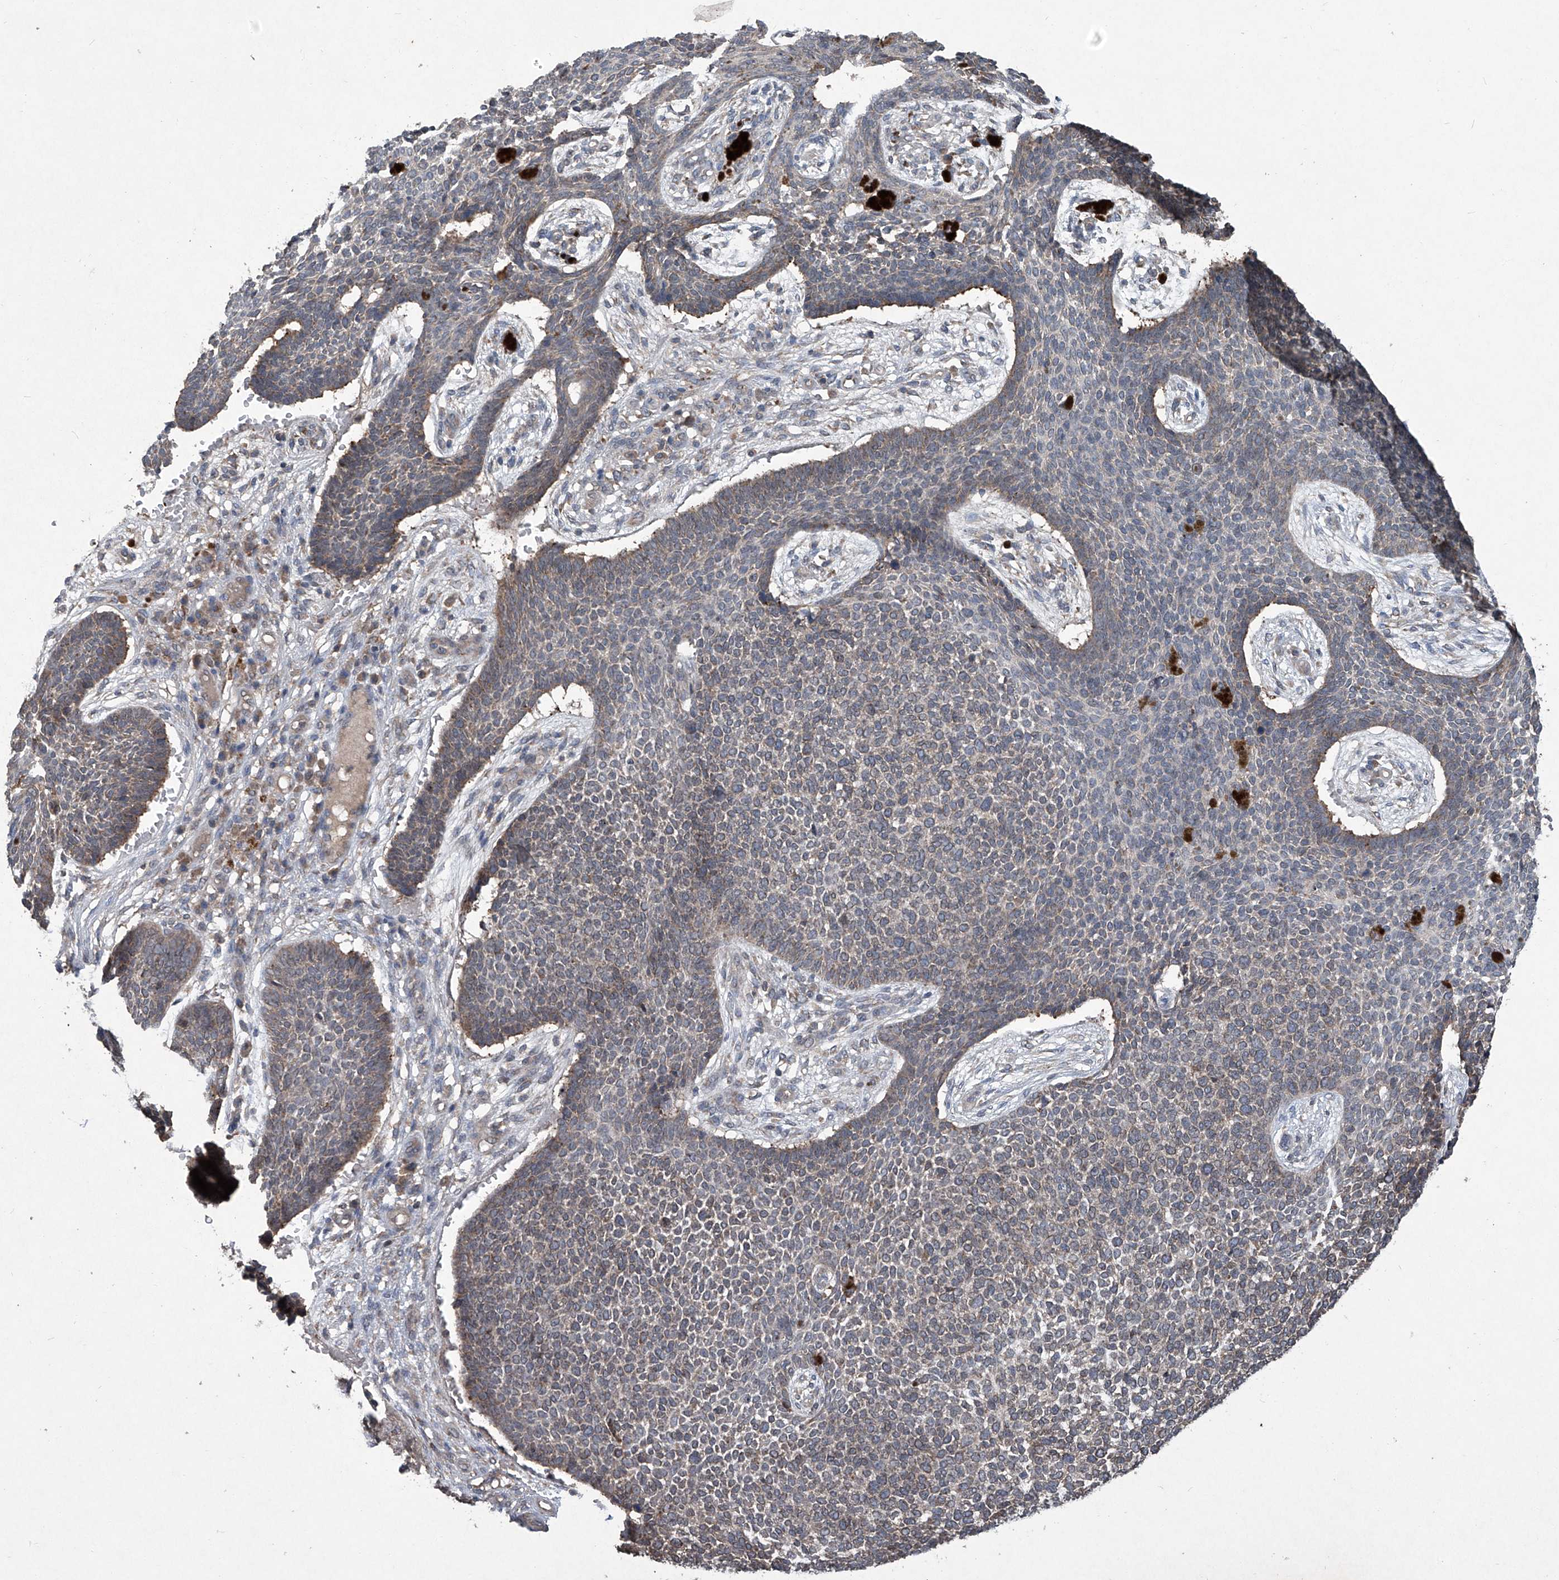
{"staining": {"intensity": "weak", "quantity": "<25%", "location": "cytoplasmic/membranous"}, "tissue": "skin cancer", "cell_type": "Tumor cells", "image_type": "cancer", "snomed": [{"axis": "morphology", "description": "Basal cell carcinoma"}, {"axis": "topography", "description": "Skin"}], "caption": "Immunohistochemical staining of human basal cell carcinoma (skin) shows no significant staining in tumor cells.", "gene": "SUMF2", "patient": {"sex": "female", "age": 84}}